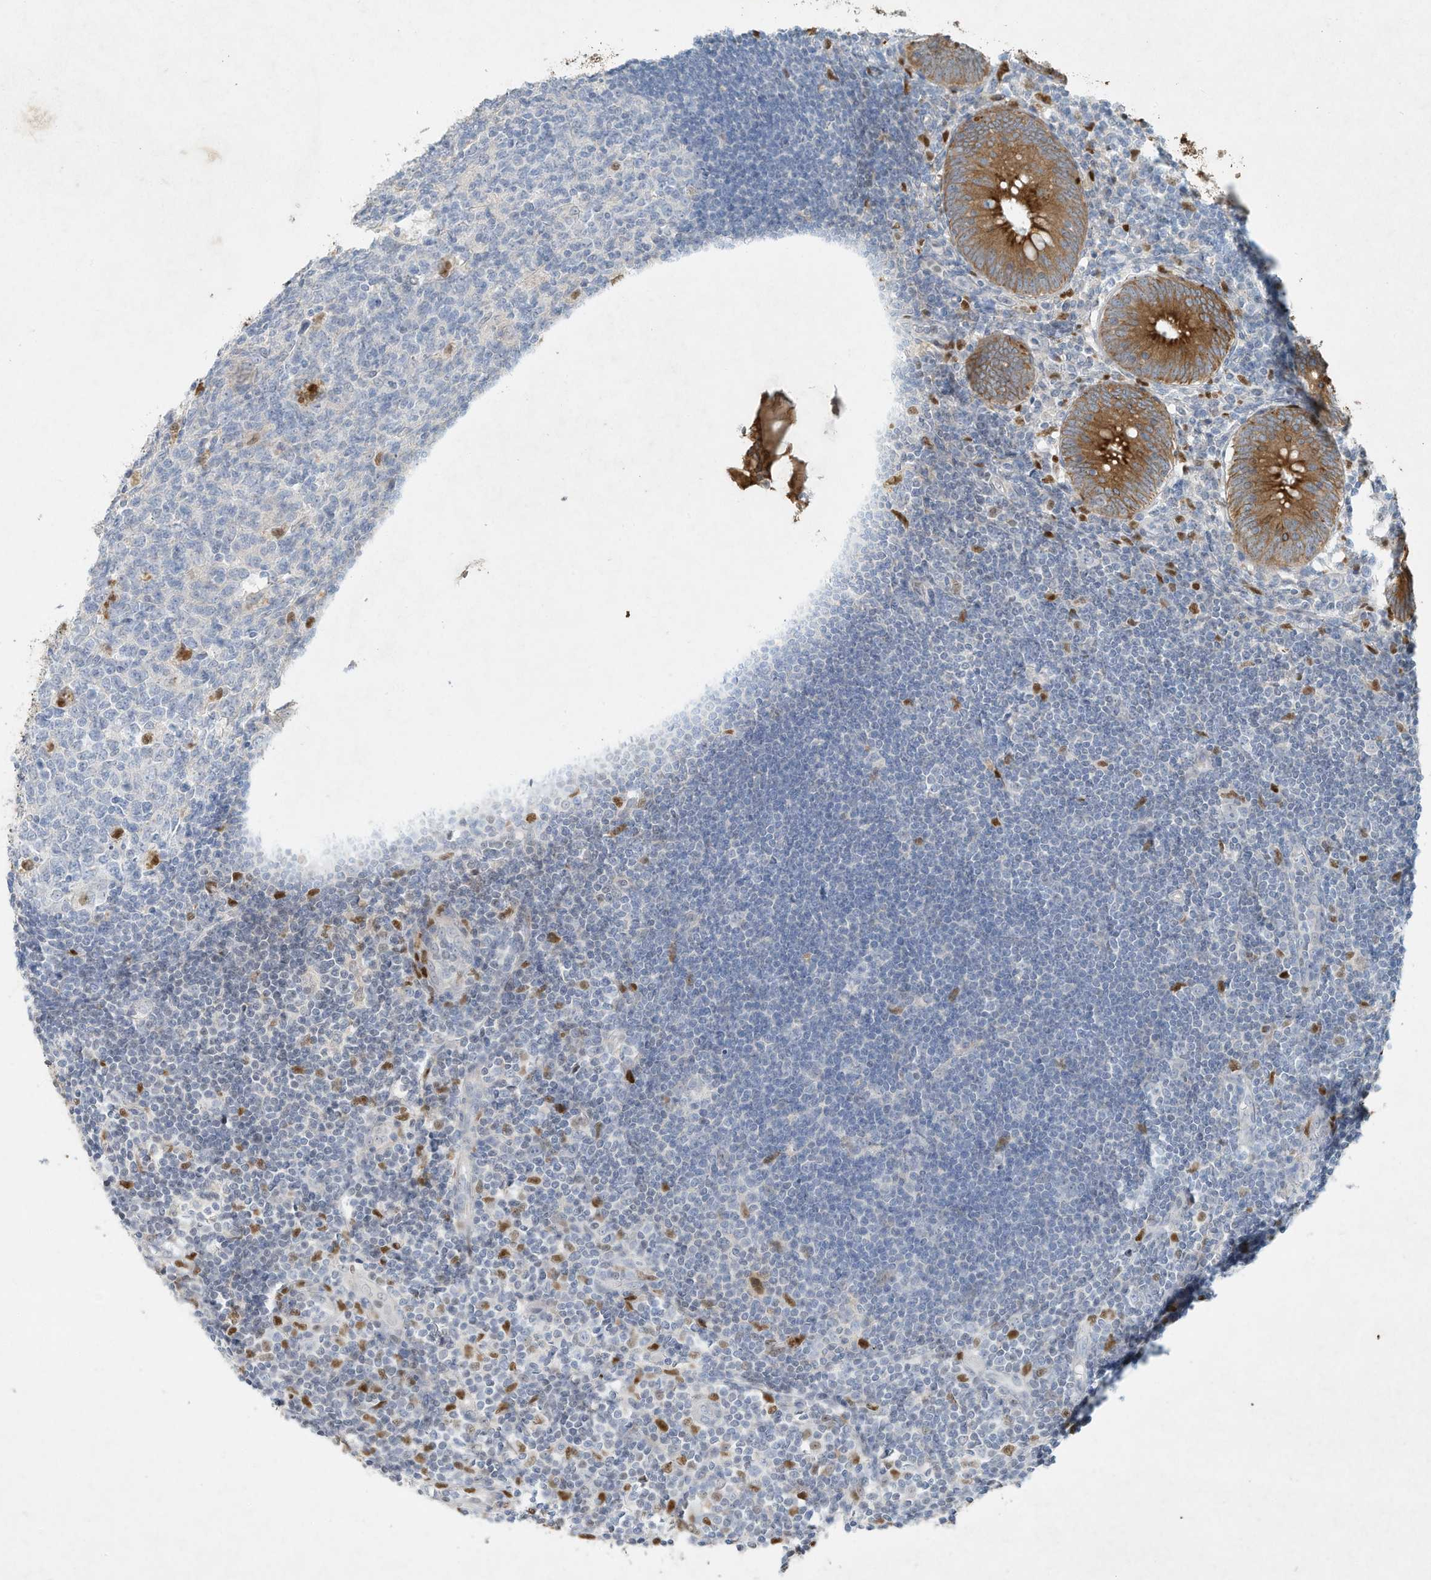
{"staining": {"intensity": "moderate", "quantity": ">75%", "location": "cytoplasmic/membranous"}, "tissue": "appendix", "cell_type": "Glandular cells", "image_type": "normal", "snomed": [{"axis": "morphology", "description": "Normal tissue, NOS"}, {"axis": "topography", "description": "Appendix"}], "caption": "DAB (3,3'-diaminobenzidine) immunohistochemical staining of unremarkable appendix reveals moderate cytoplasmic/membranous protein positivity in approximately >75% of glandular cells. (Brightfield microscopy of DAB IHC at high magnification).", "gene": "TUBE1", "patient": {"sex": "female", "age": 54}}